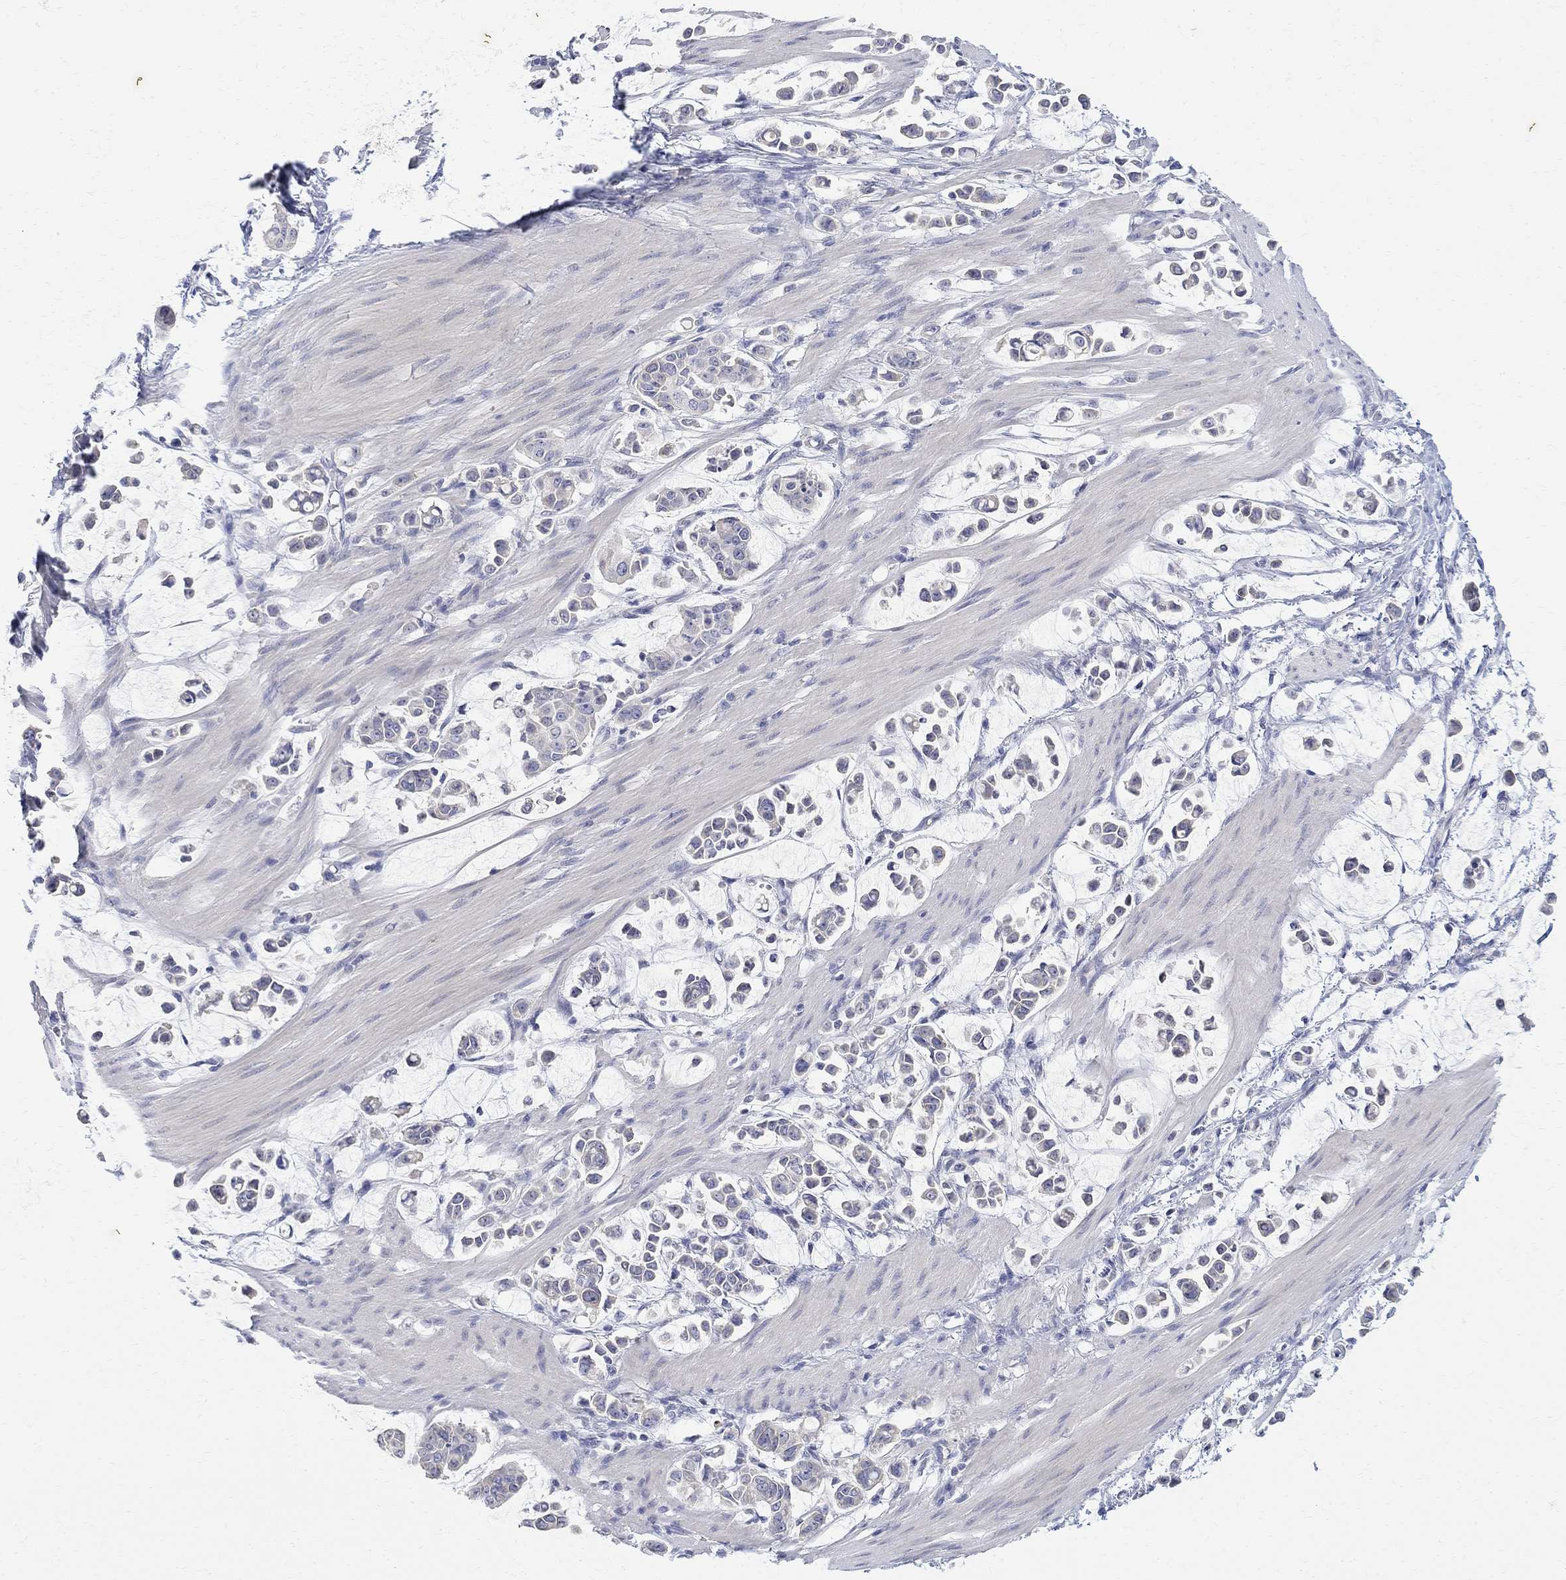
{"staining": {"intensity": "negative", "quantity": "none", "location": "none"}, "tissue": "stomach cancer", "cell_type": "Tumor cells", "image_type": "cancer", "snomed": [{"axis": "morphology", "description": "Adenocarcinoma, NOS"}, {"axis": "topography", "description": "Stomach"}], "caption": "Immunohistochemical staining of human stomach cancer demonstrates no significant expression in tumor cells. (DAB (3,3'-diaminobenzidine) immunohistochemistry visualized using brightfield microscopy, high magnification).", "gene": "FNDC5", "patient": {"sex": "male", "age": 82}}